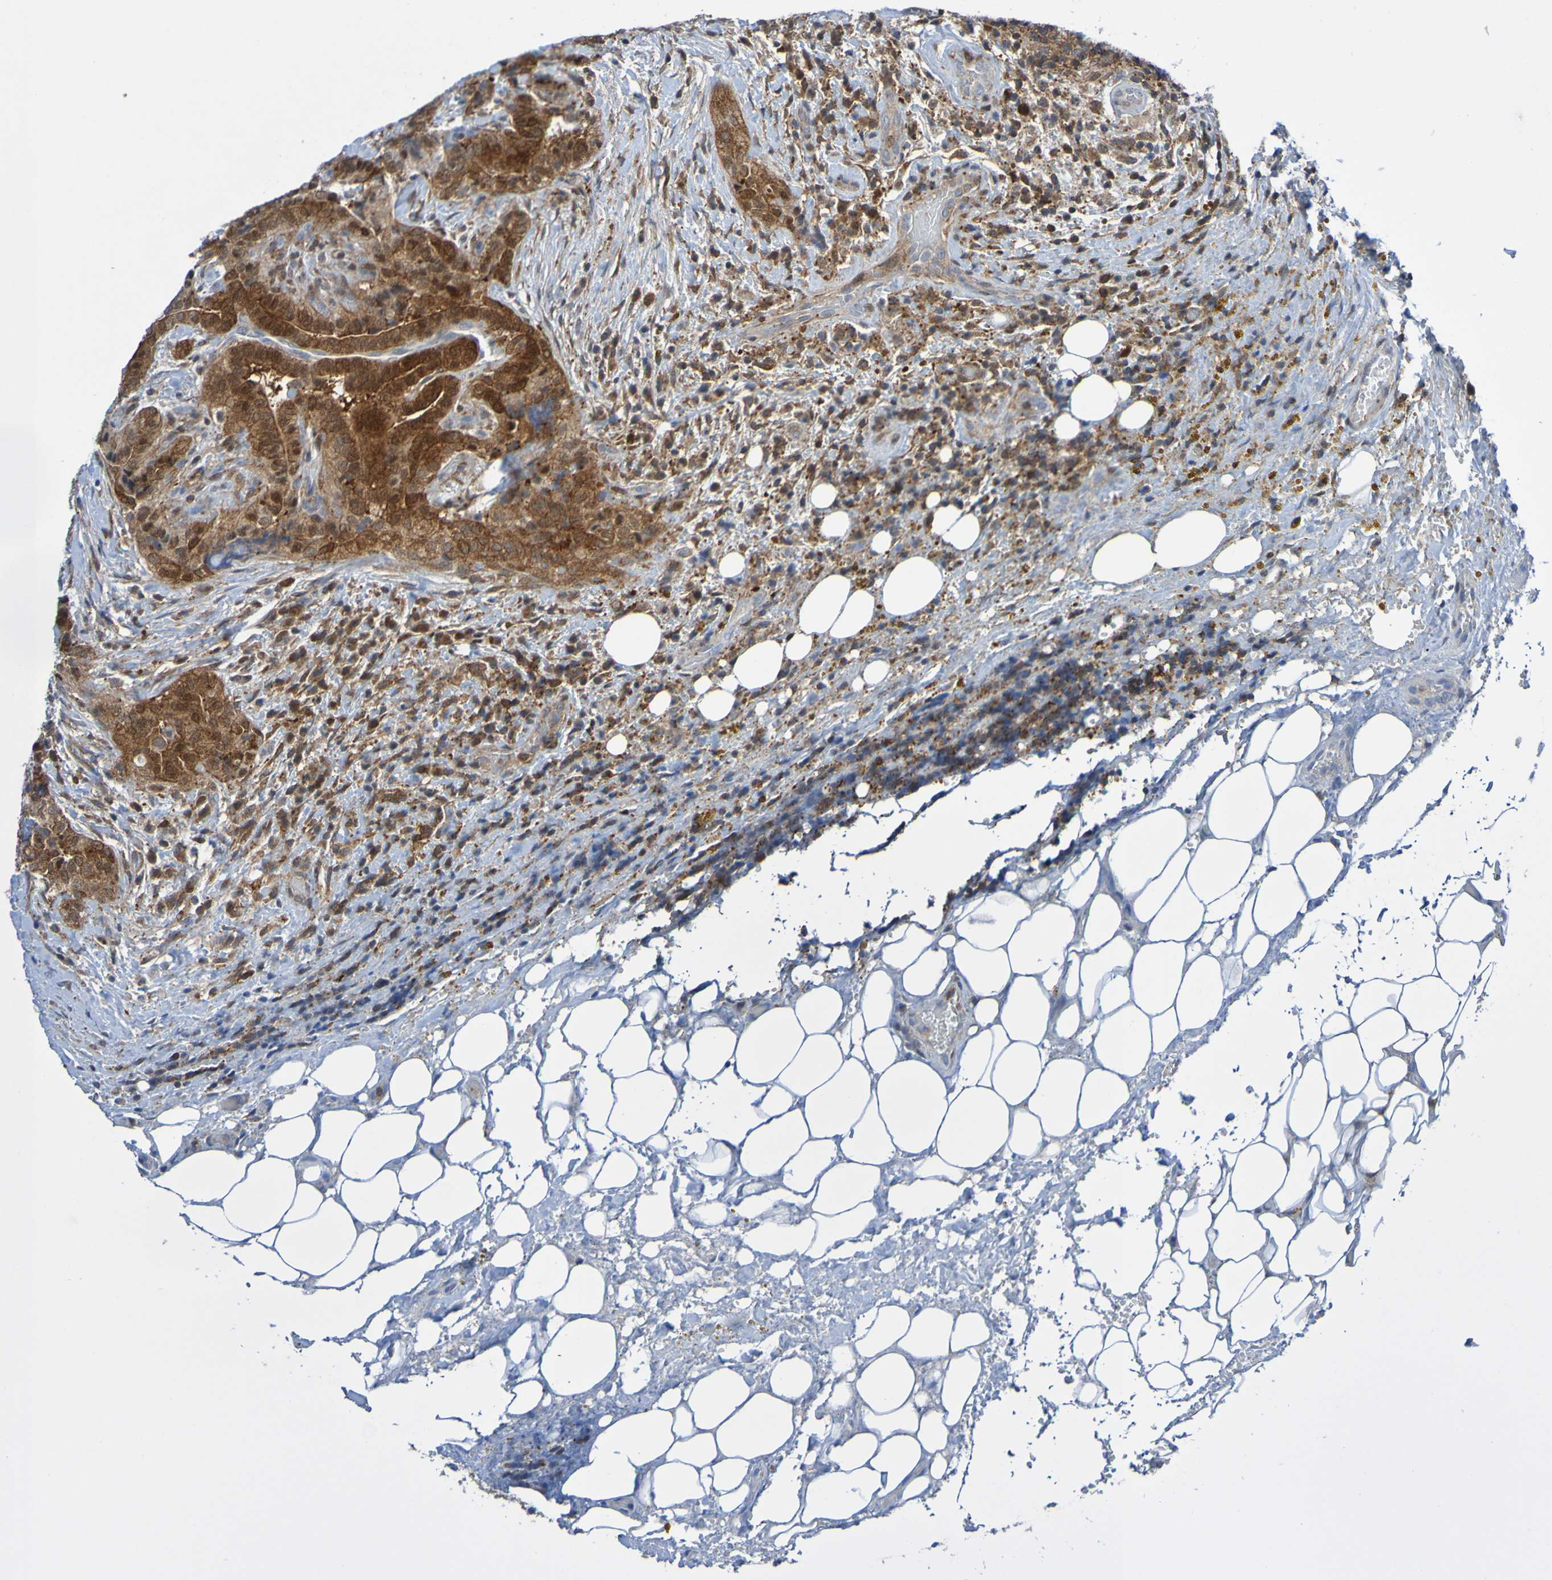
{"staining": {"intensity": "moderate", "quantity": ">75%", "location": "cytoplasmic/membranous"}, "tissue": "thyroid cancer", "cell_type": "Tumor cells", "image_type": "cancer", "snomed": [{"axis": "morphology", "description": "Papillary adenocarcinoma, NOS"}, {"axis": "topography", "description": "Thyroid gland"}], "caption": "Moderate cytoplasmic/membranous protein staining is identified in about >75% of tumor cells in thyroid cancer (papillary adenocarcinoma). The protein is shown in brown color, while the nuclei are stained blue.", "gene": "ATIC", "patient": {"sex": "male", "age": 77}}